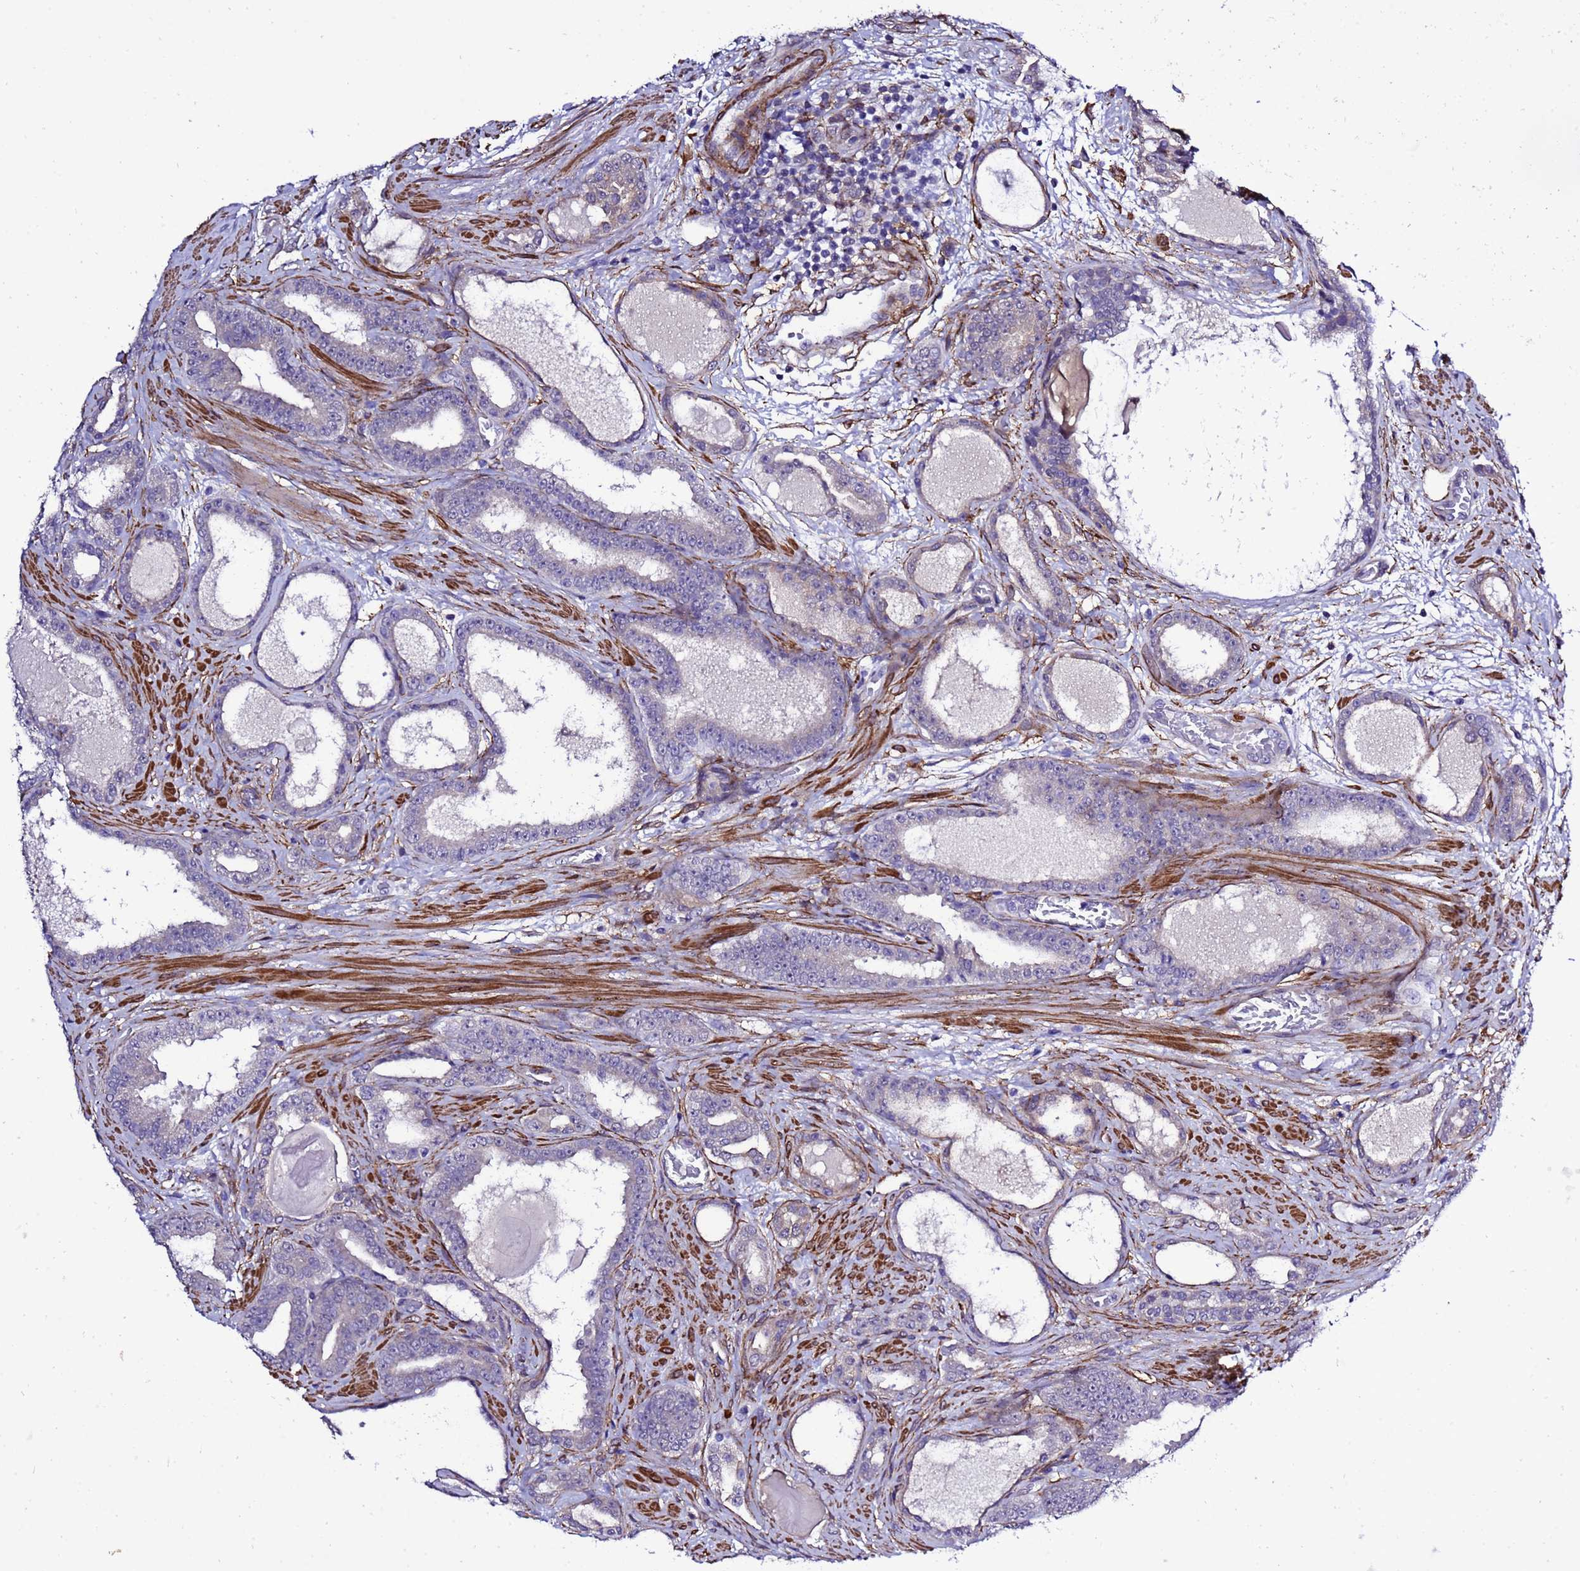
{"staining": {"intensity": "negative", "quantity": "none", "location": "none"}, "tissue": "prostate cancer", "cell_type": "Tumor cells", "image_type": "cancer", "snomed": [{"axis": "morphology", "description": "Adenocarcinoma, High grade"}, {"axis": "topography", "description": "Prostate"}], "caption": "Immunohistochemical staining of prostate cancer (adenocarcinoma (high-grade)) shows no significant staining in tumor cells. (Stains: DAB immunohistochemistry (IHC) with hematoxylin counter stain, Microscopy: brightfield microscopy at high magnification).", "gene": "GZF1", "patient": {"sex": "male", "age": 60}}